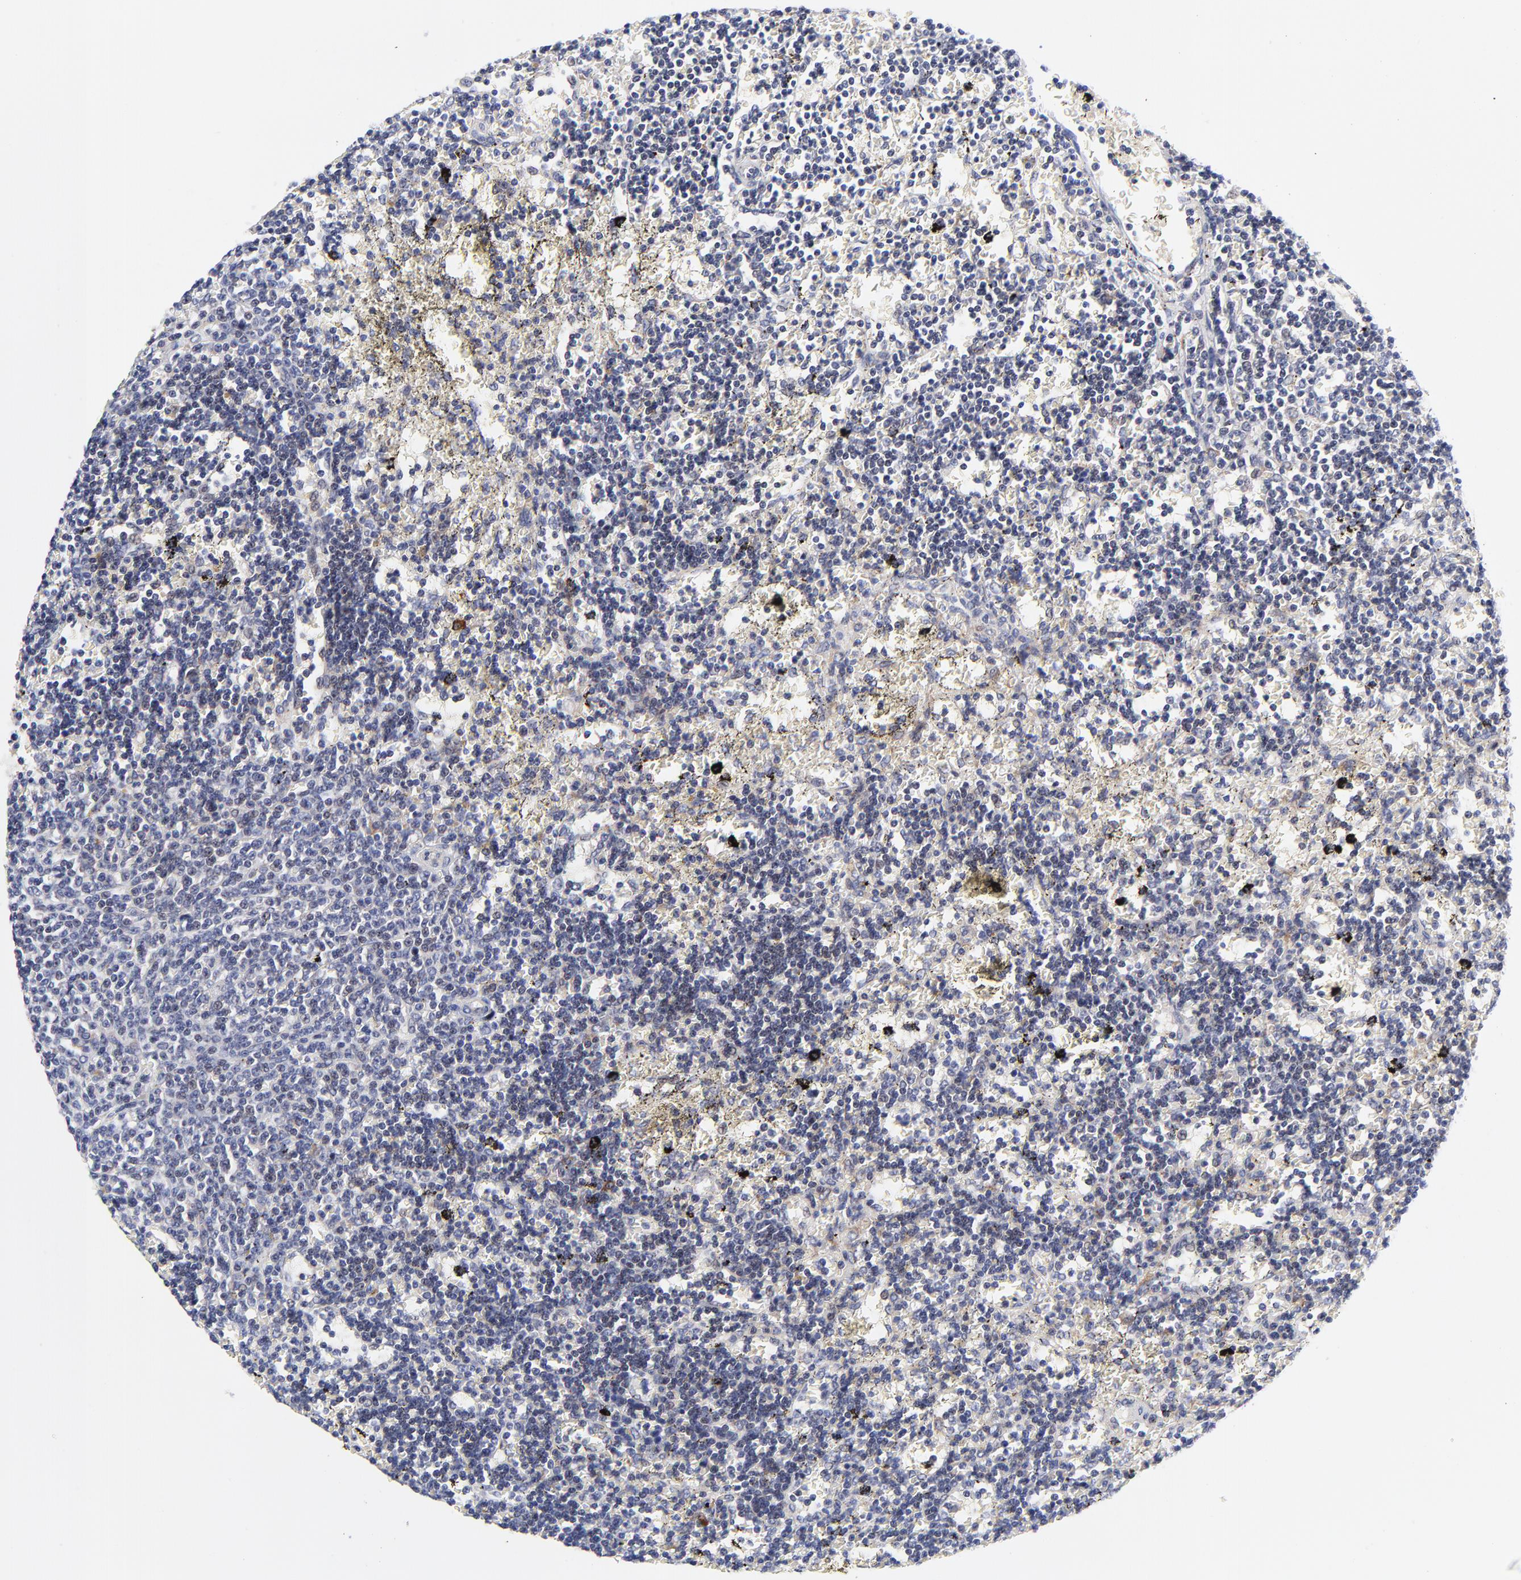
{"staining": {"intensity": "negative", "quantity": "none", "location": "none"}, "tissue": "lymphoma", "cell_type": "Tumor cells", "image_type": "cancer", "snomed": [{"axis": "morphology", "description": "Malignant lymphoma, non-Hodgkin's type, Low grade"}, {"axis": "topography", "description": "Spleen"}], "caption": "The immunohistochemistry (IHC) image has no significant expression in tumor cells of malignant lymphoma, non-Hodgkin's type (low-grade) tissue.", "gene": "AFF2", "patient": {"sex": "male", "age": 60}}